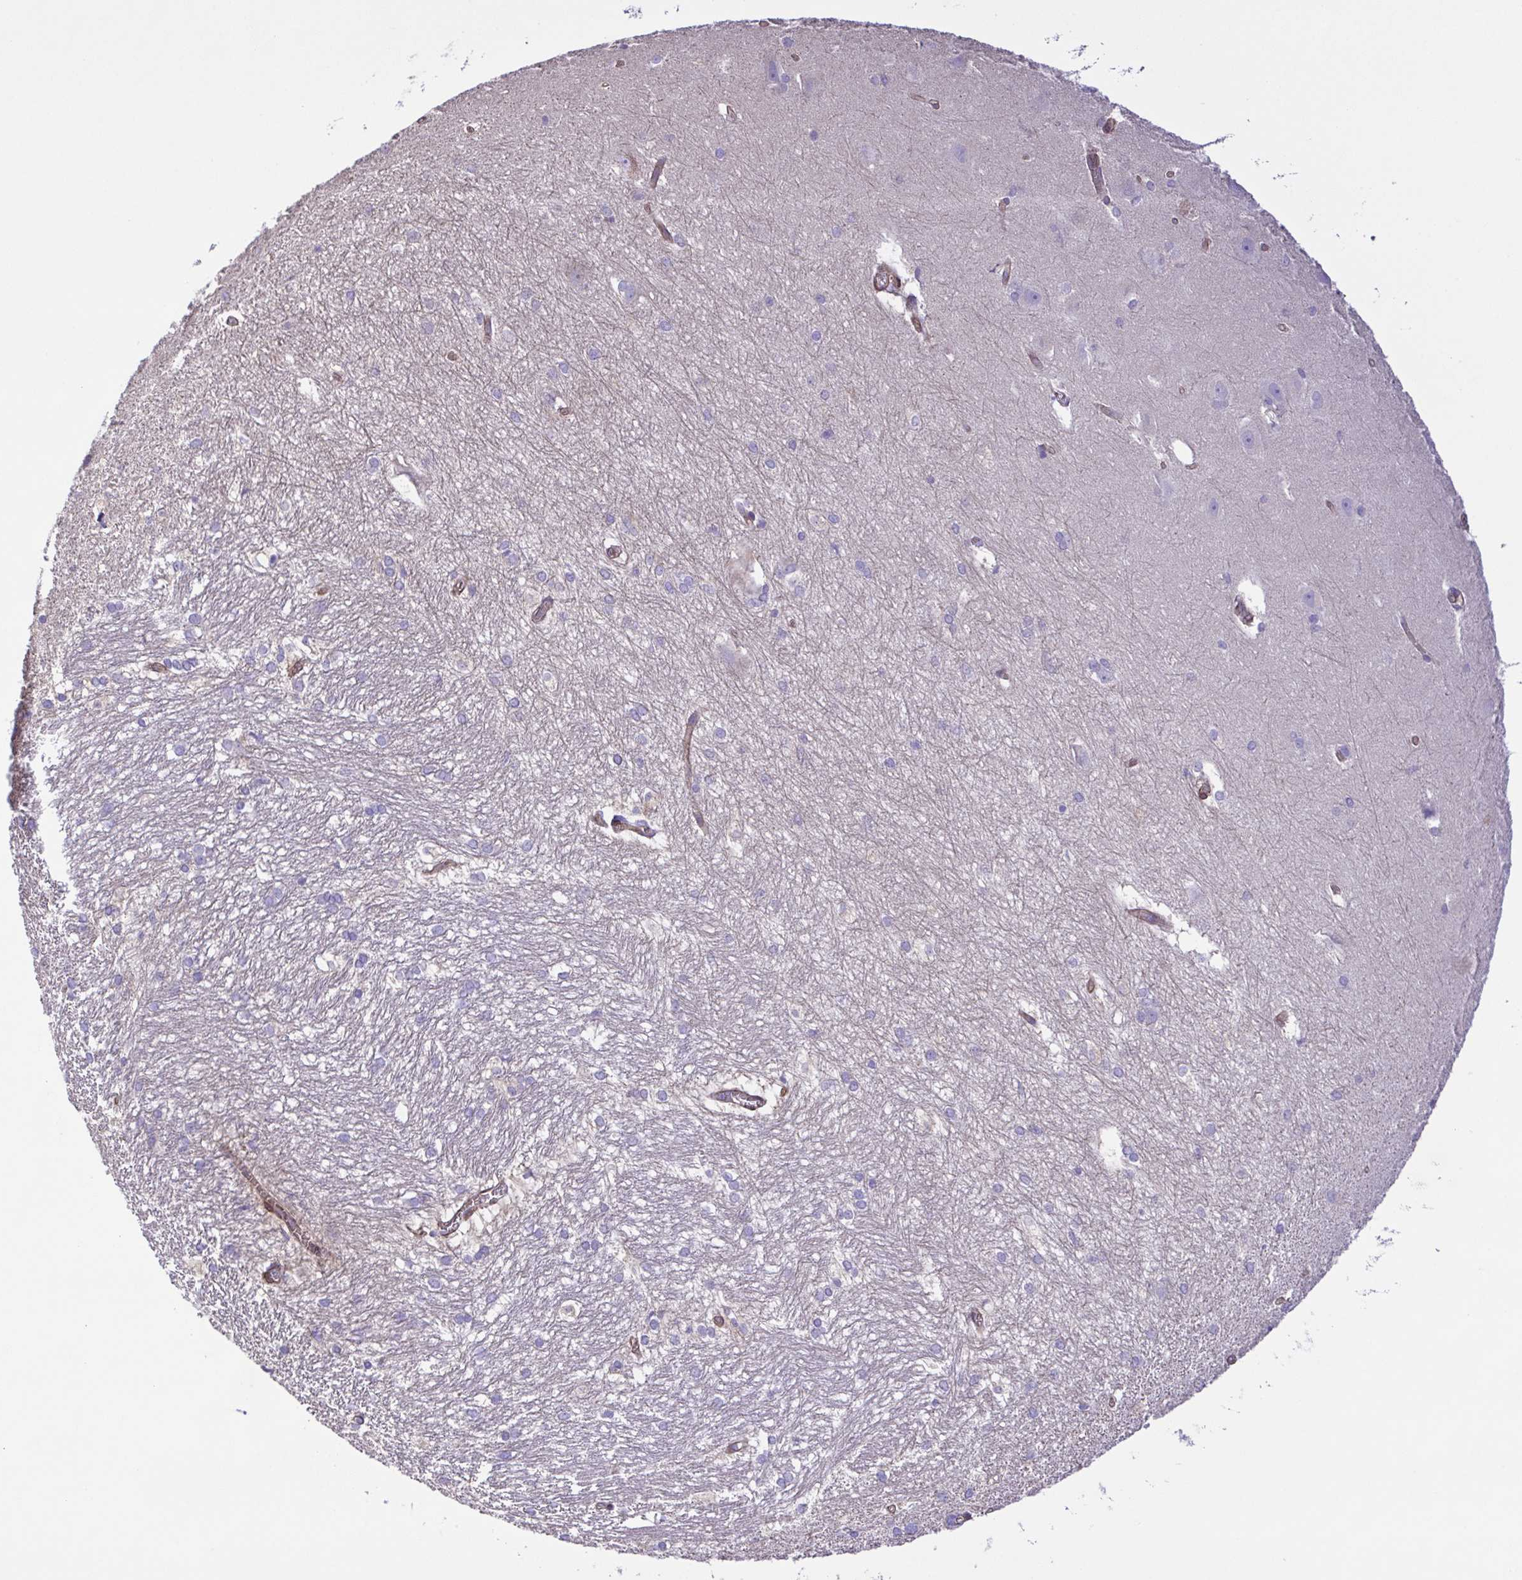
{"staining": {"intensity": "negative", "quantity": "none", "location": "none"}, "tissue": "hippocampus", "cell_type": "Glial cells", "image_type": "normal", "snomed": [{"axis": "morphology", "description": "Normal tissue, NOS"}, {"axis": "topography", "description": "Cerebral cortex"}, {"axis": "topography", "description": "Hippocampus"}], "caption": "A high-resolution histopathology image shows immunohistochemistry (IHC) staining of normal hippocampus, which displays no significant expression in glial cells.", "gene": "FLT1", "patient": {"sex": "female", "age": 19}}